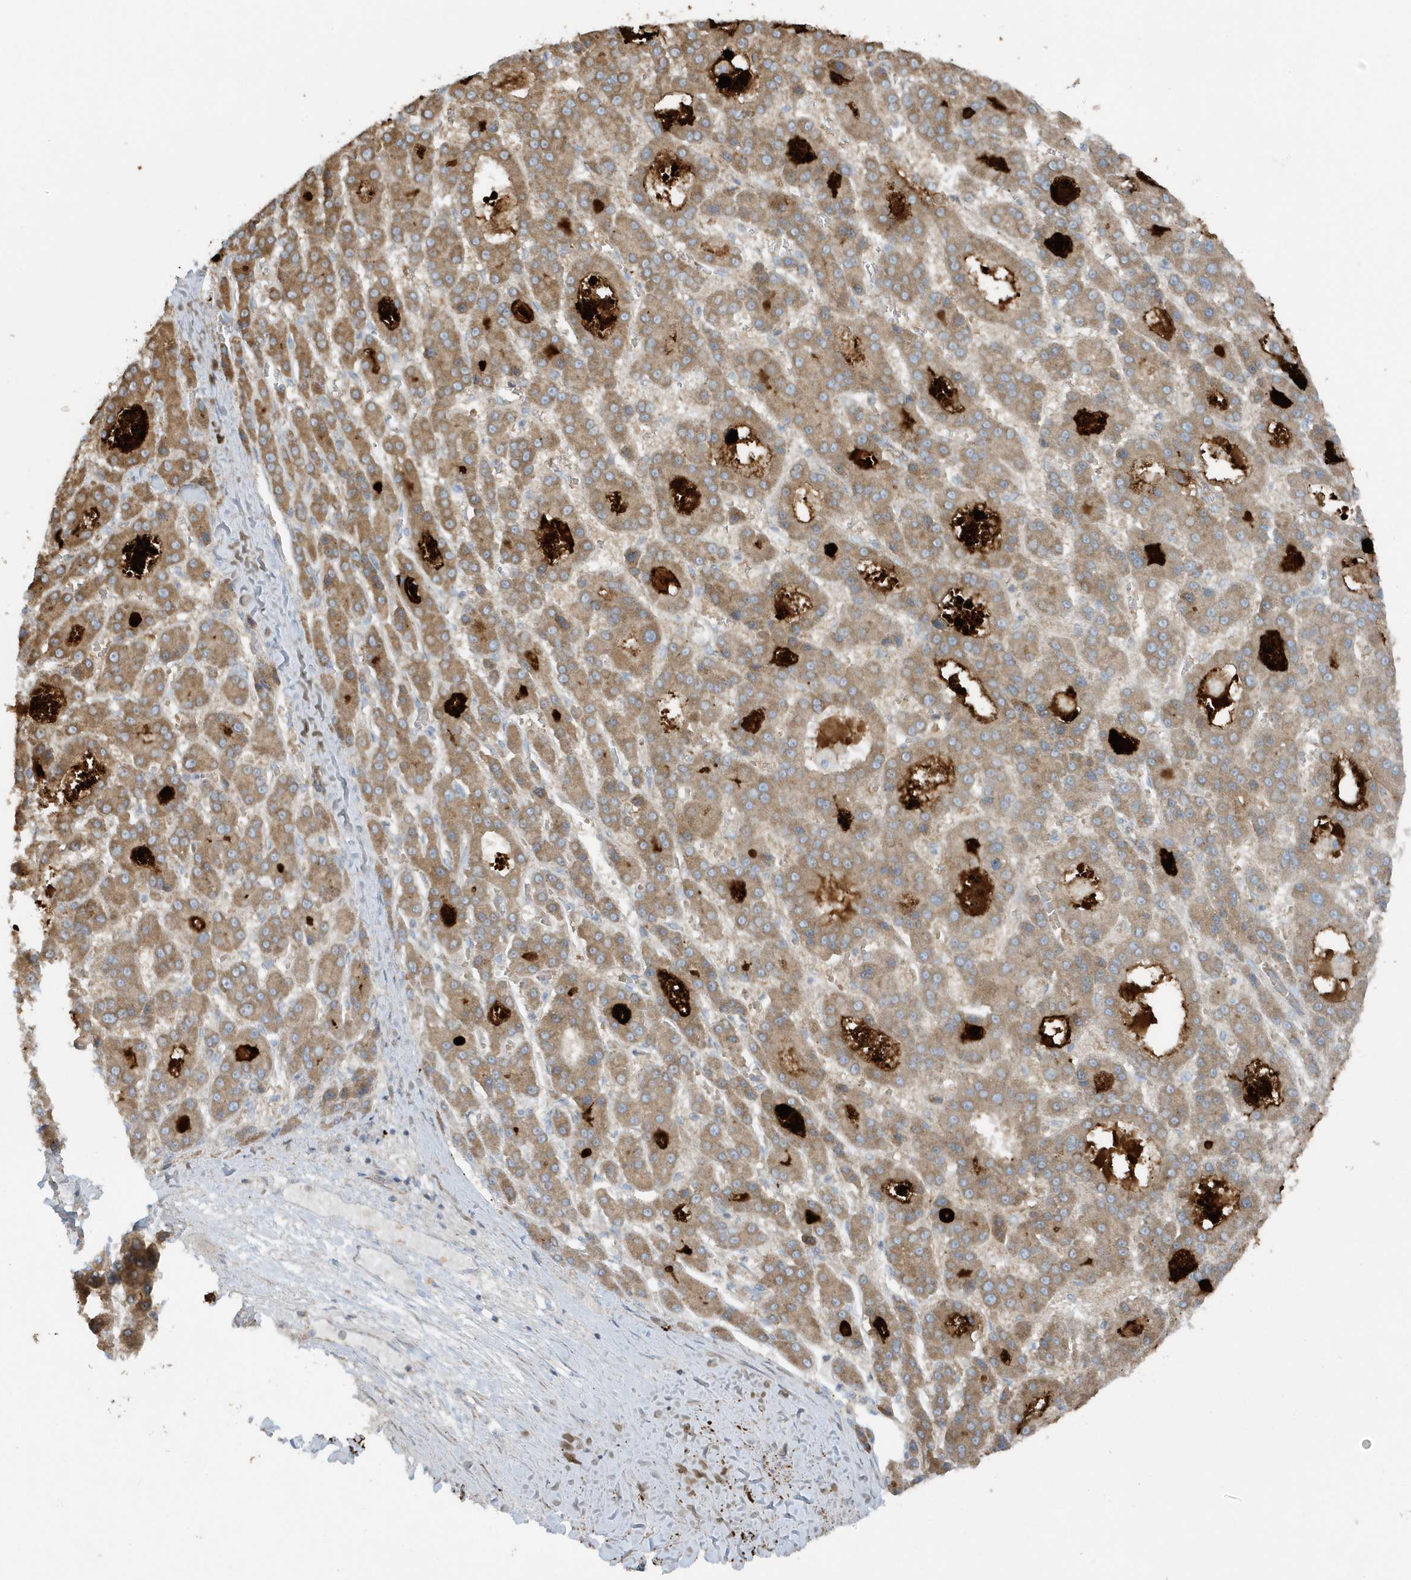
{"staining": {"intensity": "moderate", "quantity": ">75%", "location": "cytoplasmic/membranous"}, "tissue": "liver cancer", "cell_type": "Tumor cells", "image_type": "cancer", "snomed": [{"axis": "morphology", "description": "Carcinoma, Hepatocellular, NOS"}, {"axis": "topography", "description": "Liver"}], "caption": "This is a micrograph of IHC staining of hepatocellular carcinoma (liver), which shows moderate staining in the cytoplasmic/membranous of tumor cells.", "gene": "SLC38A2", "patient": {"sex": "male", "age": 70}}